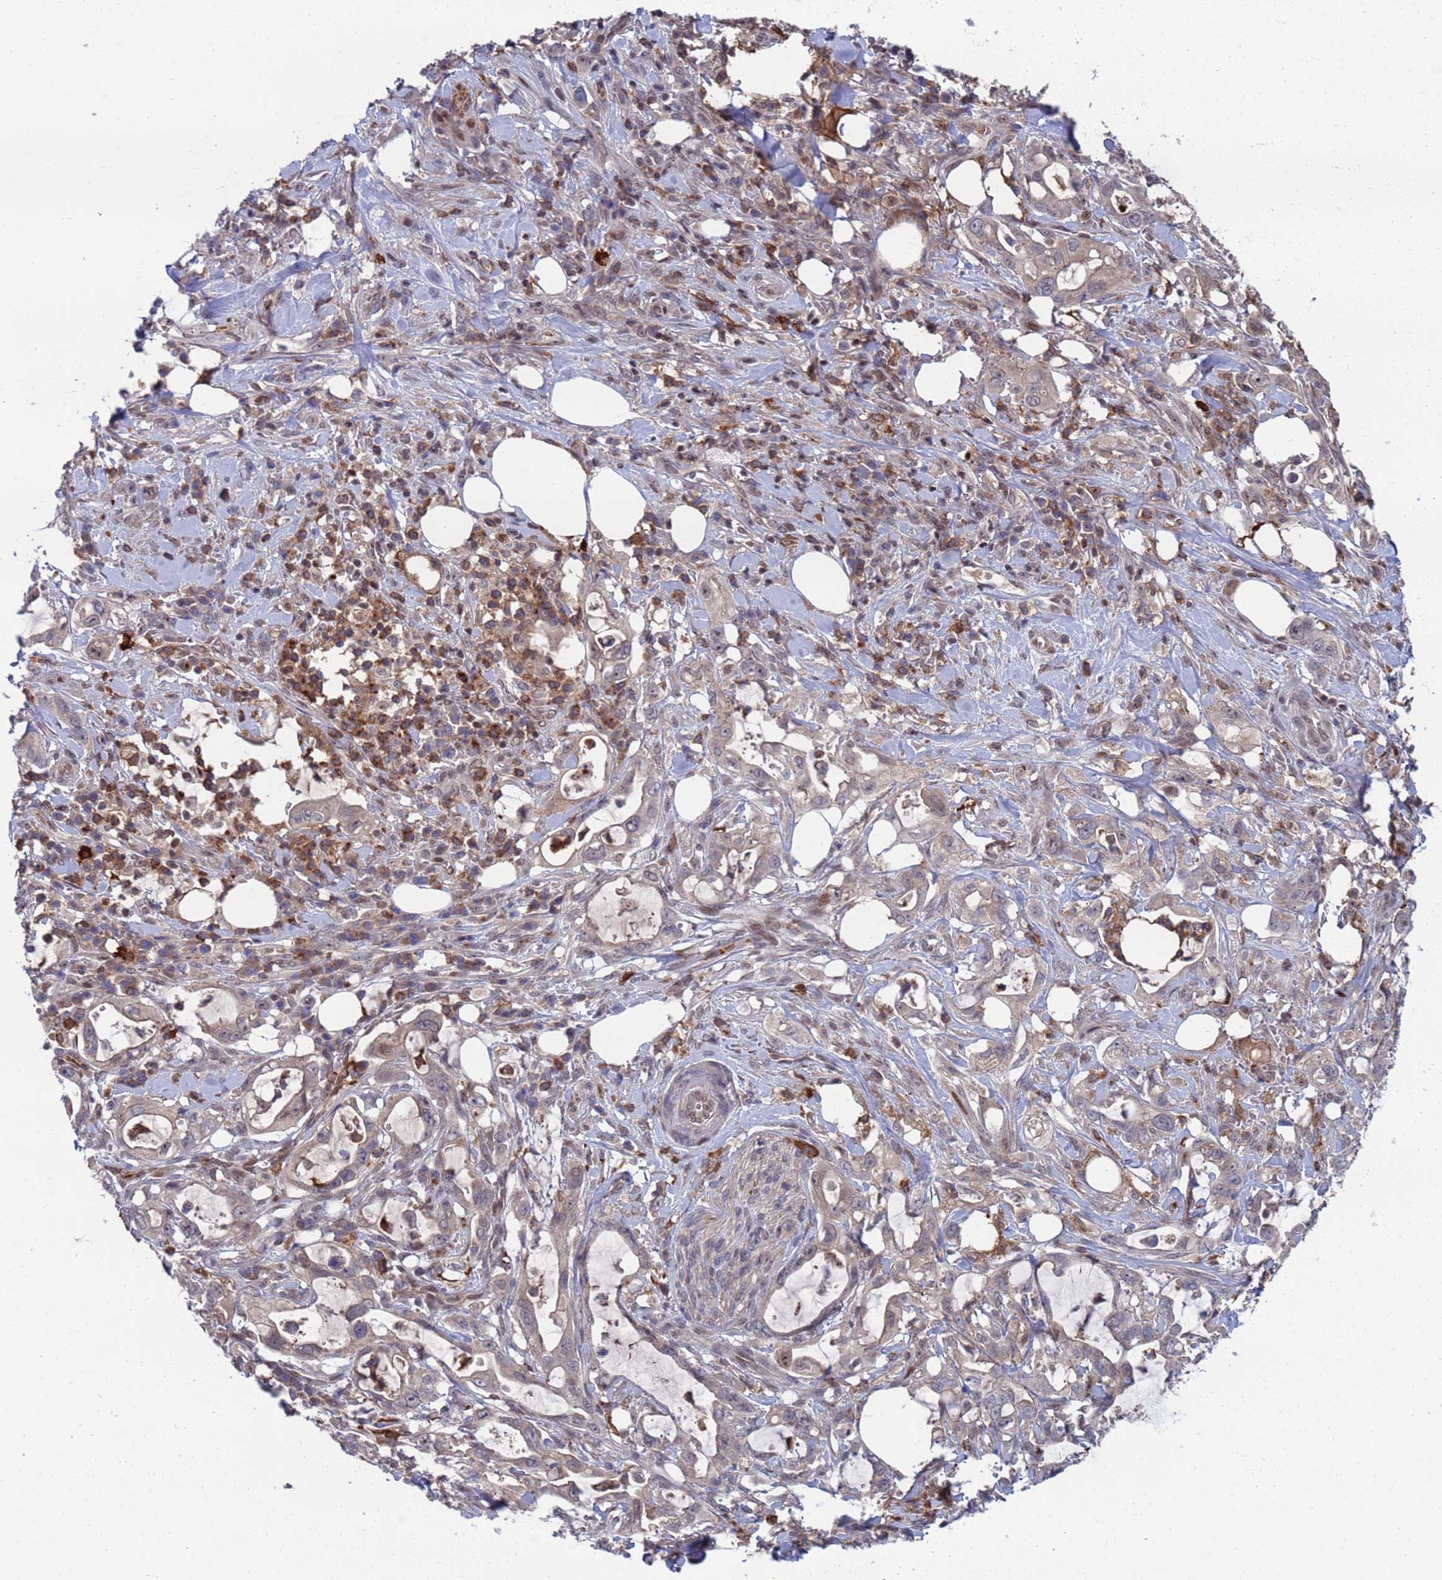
{"staining": {"intensity": "weak", "quantity": "<25%", "location": "cytoplasmic/membranous"}, "tissue": "pancreatic cancer", "cell_type": "Tumor cells", "image_type": "cancer", "snomed": [{"axis": "morphology", "description": "Adenocarcinoma, NOS"}, {"axis": "topography", "description": "Pancreas"}], "caption": "Immunohistochemistry histopathology image of neoplastic tissue: human pancreatic cancer stained with DAB demonstrates no significant protein expression in tumor cells.", "gene": "TMBIM6", "patient": {"sex": "female", "age": 61}}